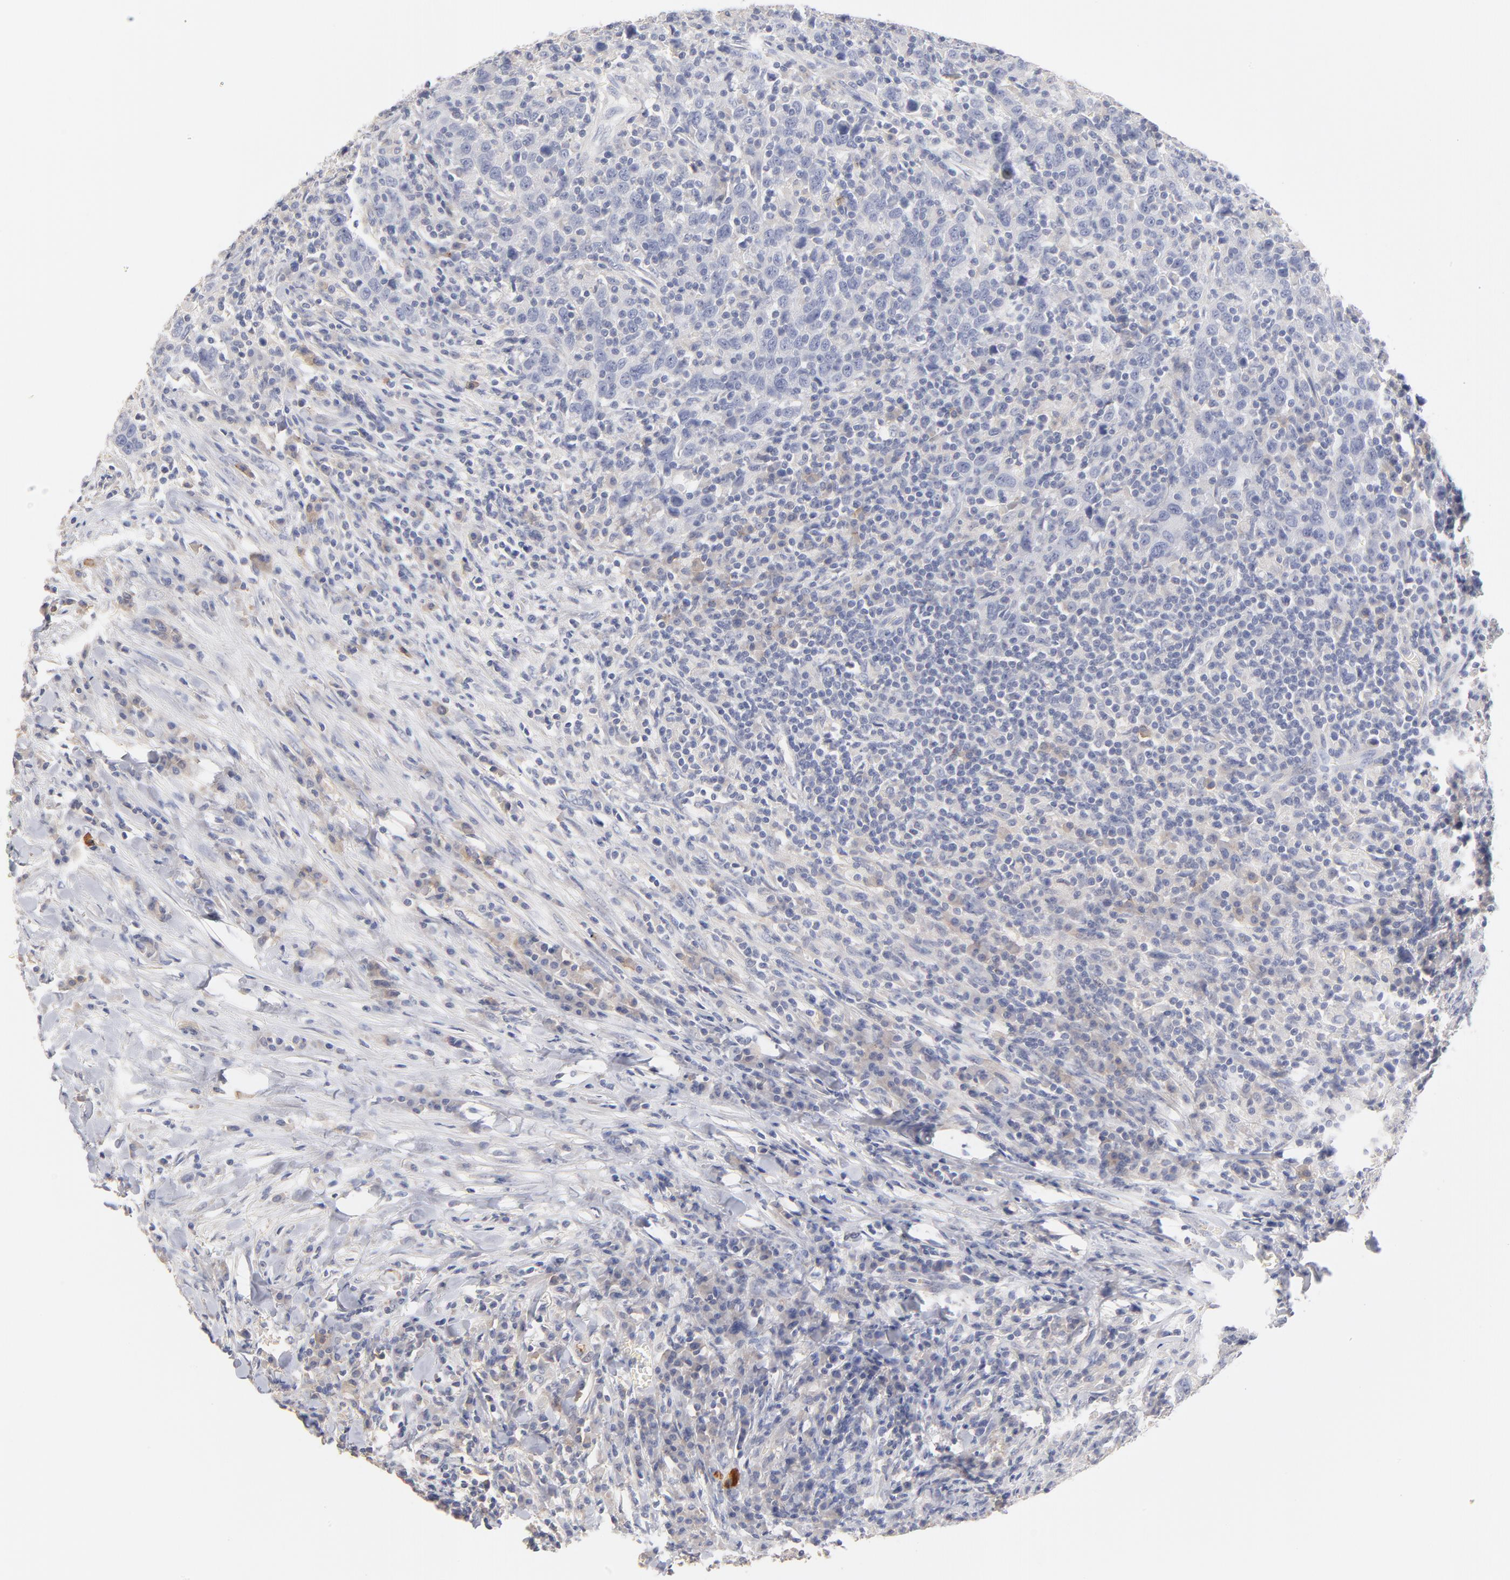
{"staining": {"intensity": "negative", "quantity": "none", "location": "none"}, "tissue": "urothelial cancer", "cell_type": "Tumor cells", "image_type": "cancer", "snomed": [{"axis": "morphology", "description": "Urothelial carcinoma, High grade"}, {"axis": "topography", "description": "Urinary bladder"}], "caption": "DAB (3,3'-diaminobenzidine) immunohistochemical staining of human urothelial cancer reveals no significant expression in tumor cells.", "gene": "ITGA8", "patient": {"sex": "male", "age": 61}}